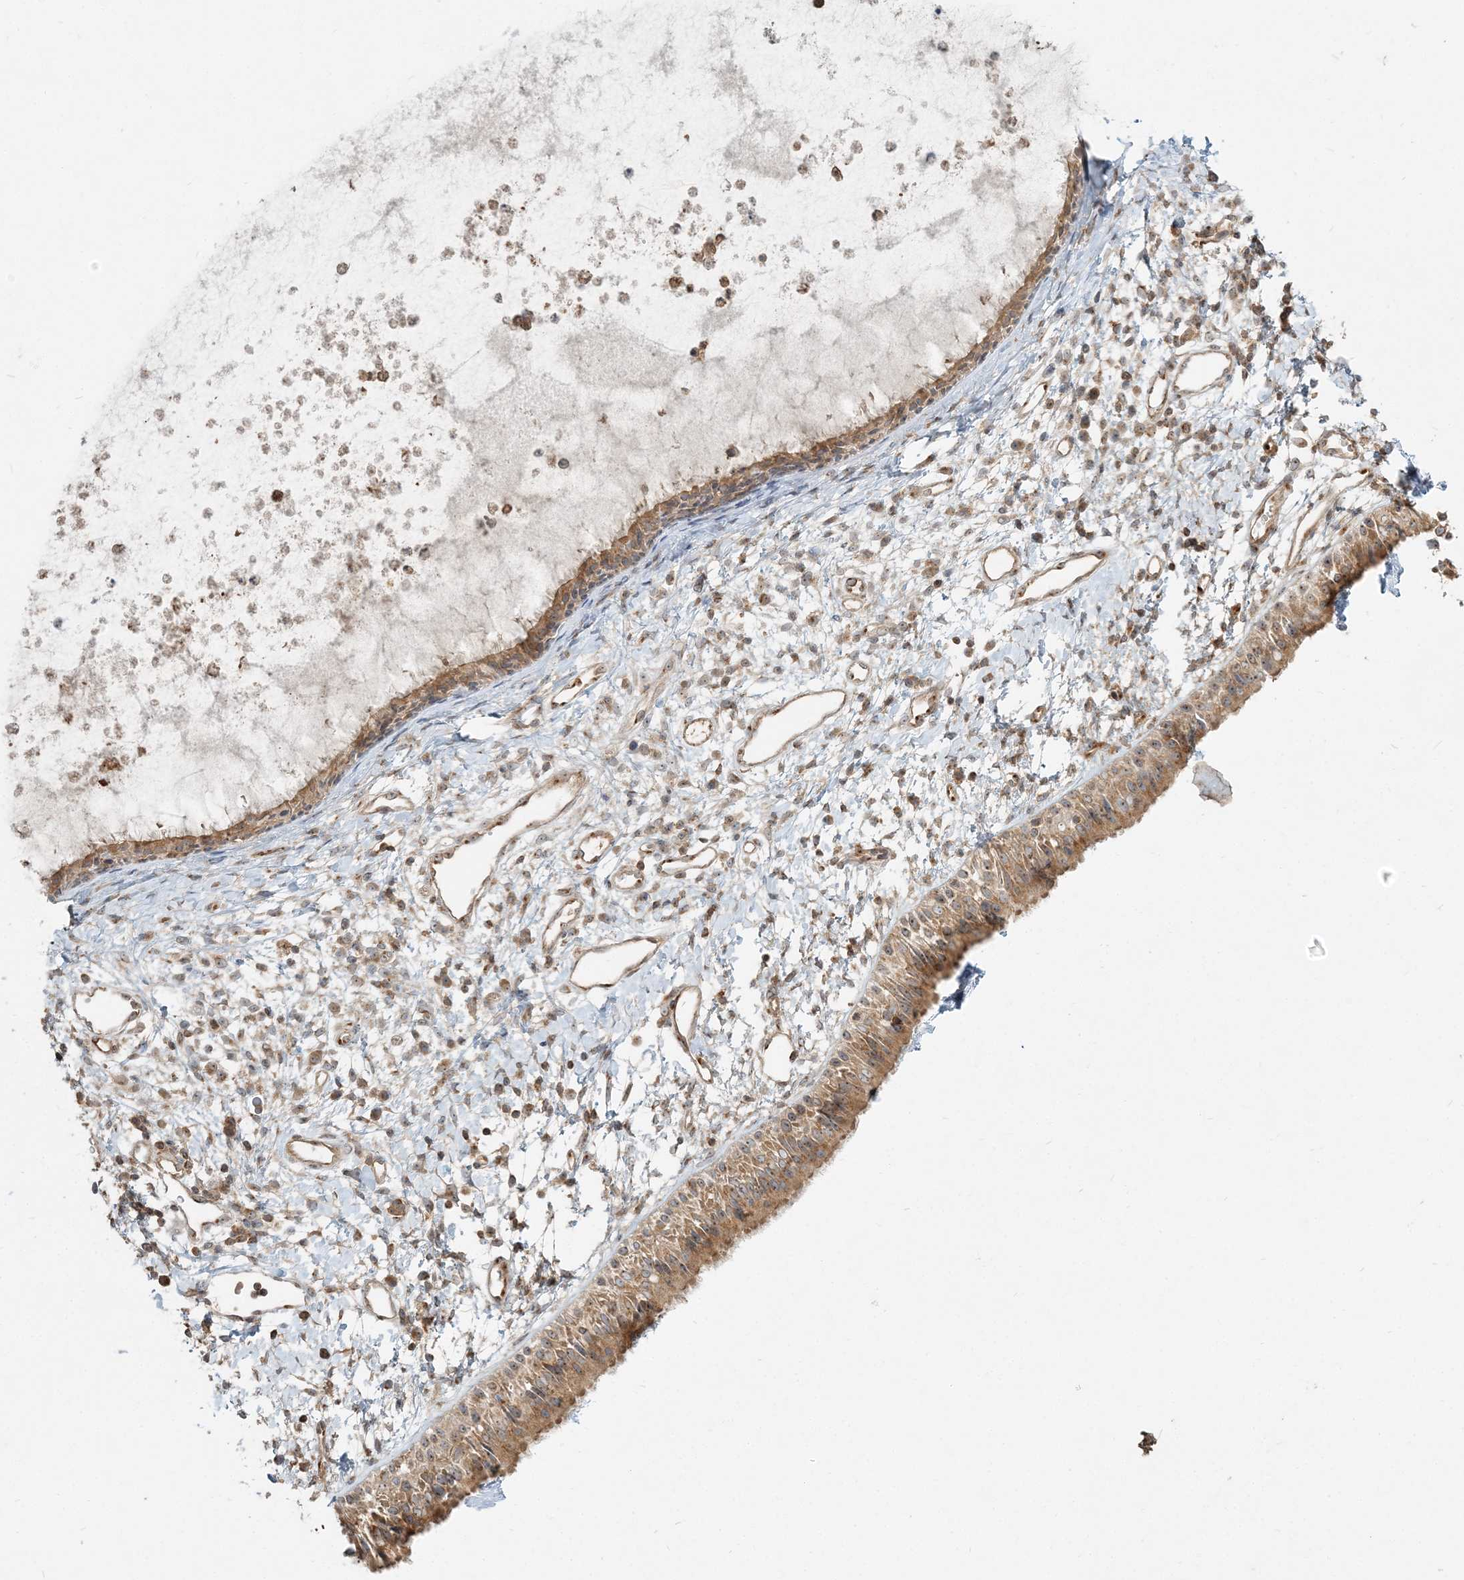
{"staining": {"intensity": "moderate", "quantity": ">75%", "location": "cytoplasmic/membranous"}, "tissue": "nasopharynx", "cell_type": "Respiratory epithelial cells", "image_type": "normal", "snomed": [{"axis": "morphology", "description": "Normal tissue, NOS"}, {"axis": "topography", "description": "Nasopharynx"}], "caption": "The immunohistochemical stain labels moderate cytoplasmic/membranous positivity in respiratory epithelial cells of normal nasopharynx.", "gene": "AP1AR", "patient": {"sex": "male", "age": 22}}